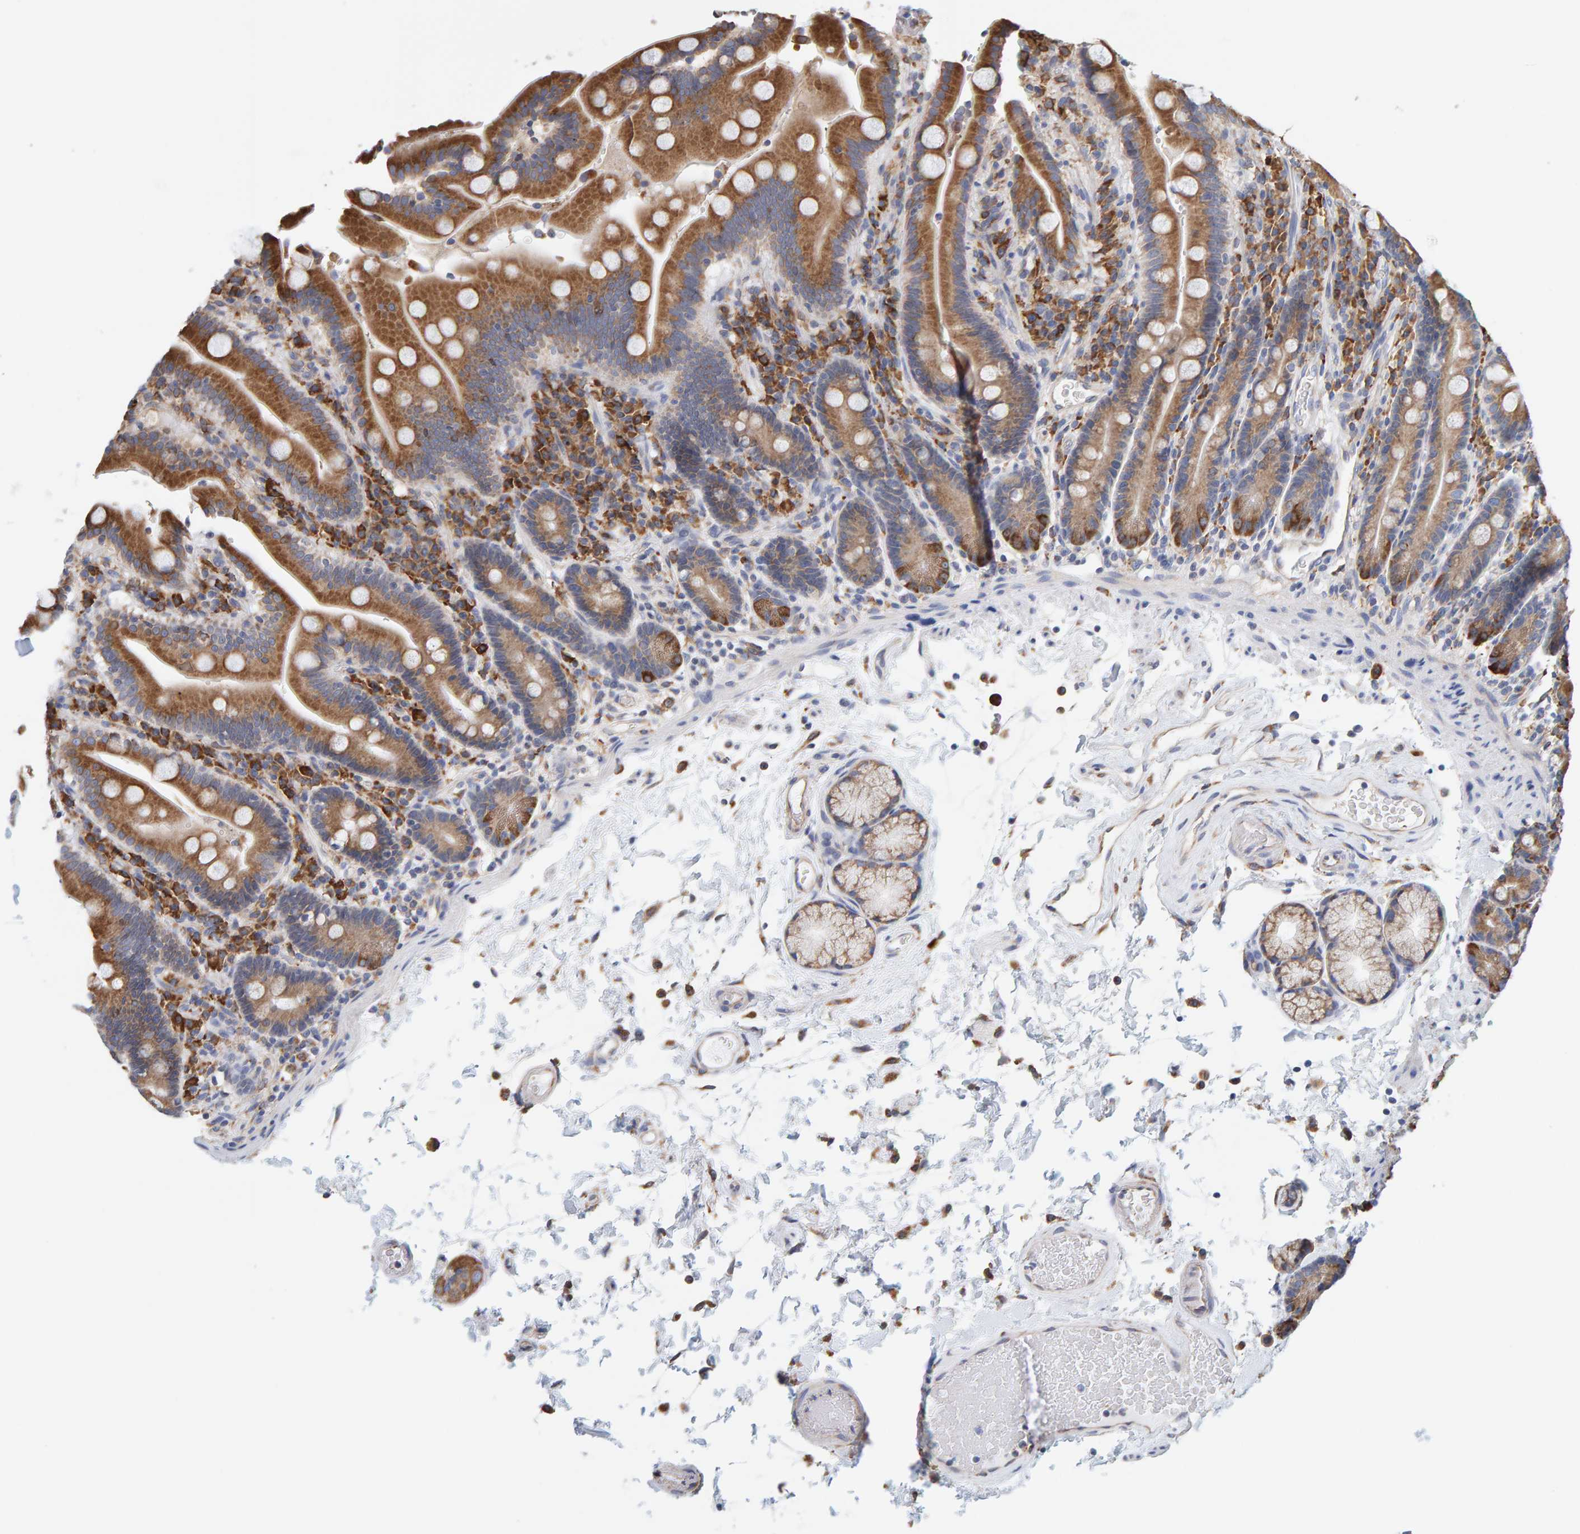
{"staining": {"intensity": "moderate", "quantity": ">75%", "location": "cytoplasmic/membranous"}, "tissue": "duodenum", "cell_type": "Glandular cells", "image_type": "normal", "snomed": [{"axis": "morphology", "description": "Normal tissue, NOS"}, {"axis": "topography", "description": "Small intestine, NOS"}], "caption": "Immunohistochemical staining of unremarkable duodenum exhibits >75% levels of moderate cytoplasmic/membranous protein staining in approximately >75% of glandular cells.", "gene": "SGPL1", "patient": {"sex": "female", "age": 71}}